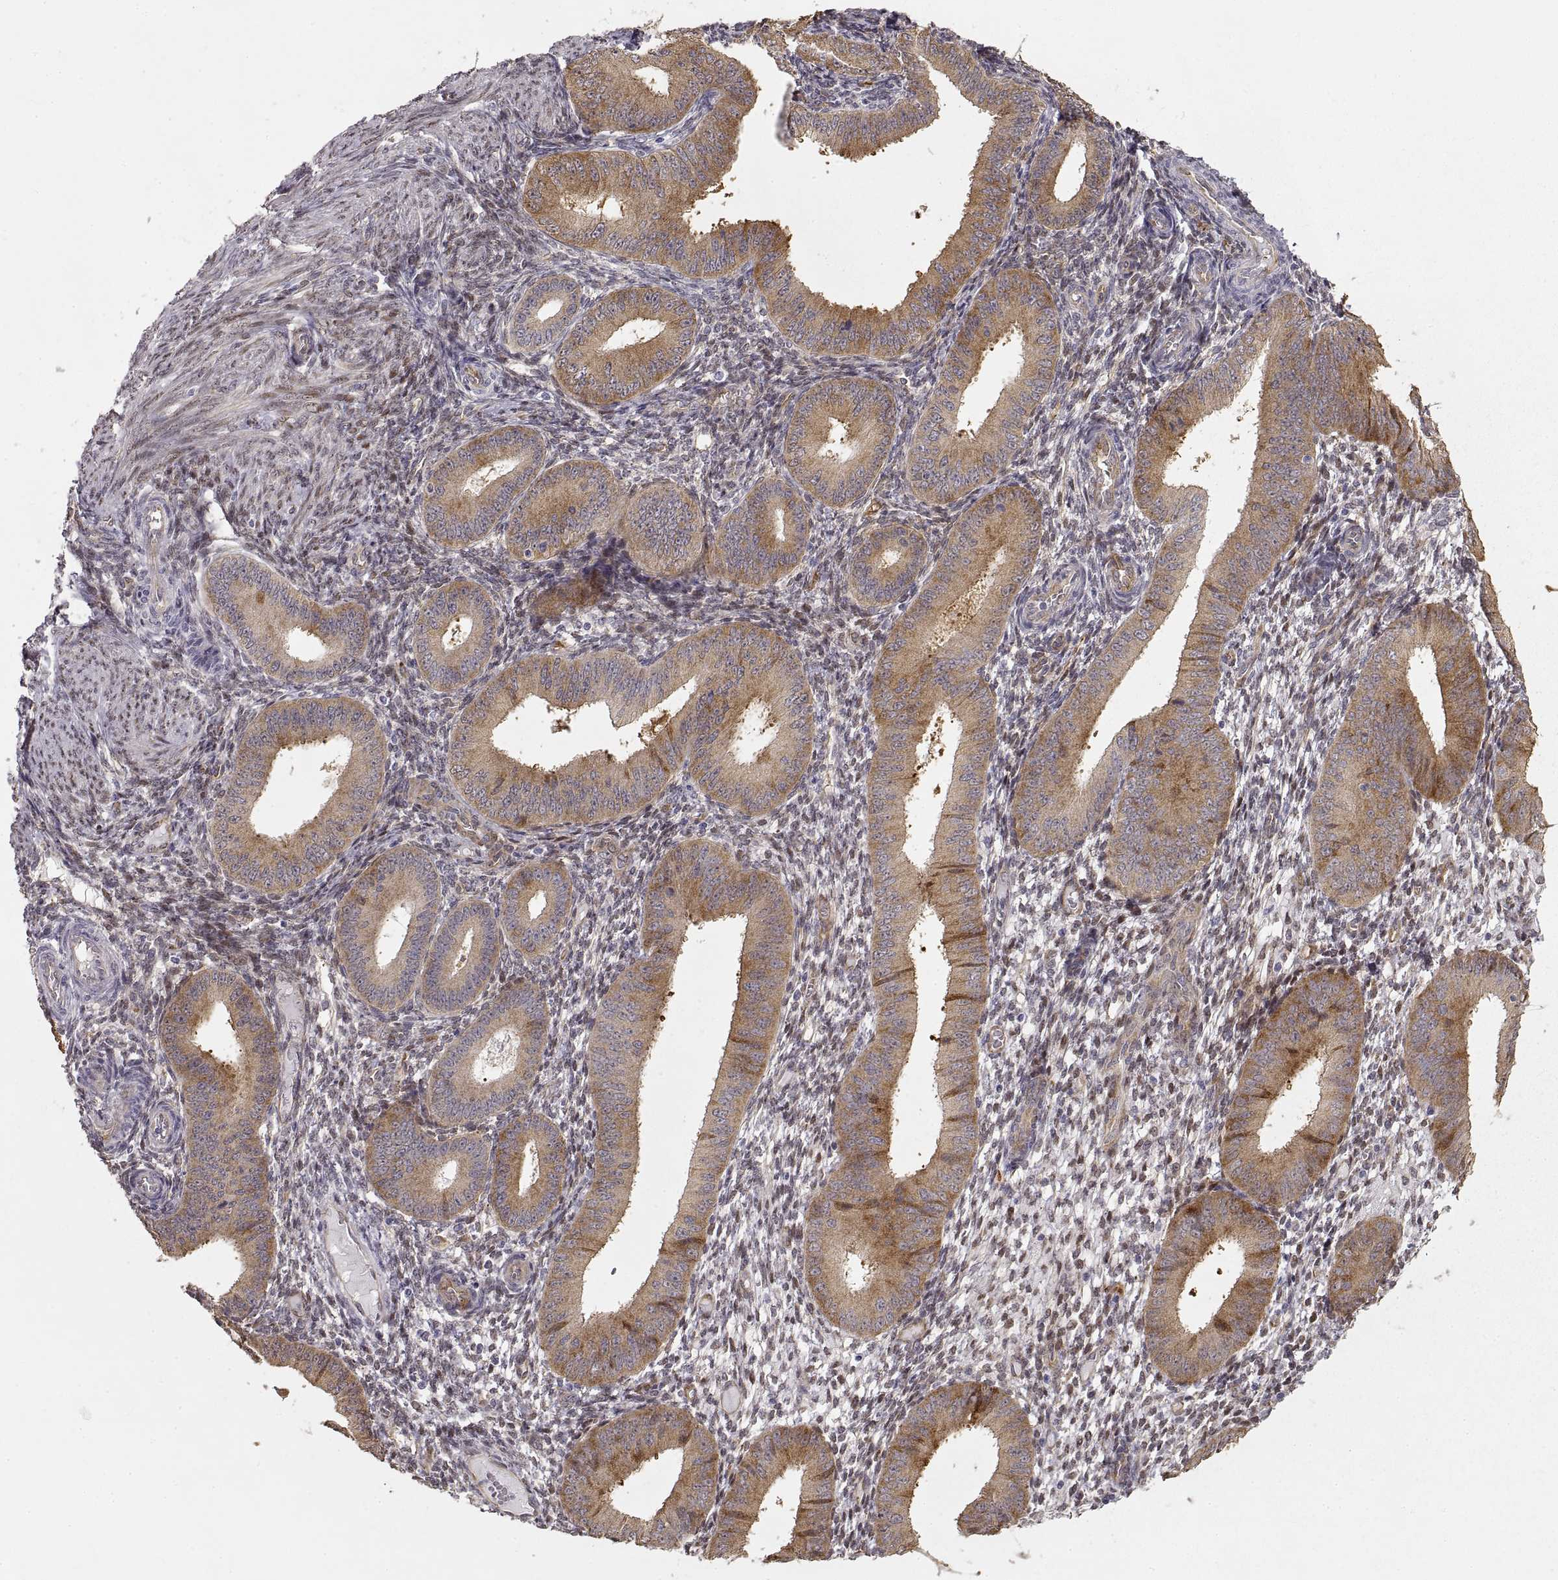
{"staining": {"intensity": "moderate", "quantity": "<25%", "location": "cytoplasmic/membranous"}, "tissue": "endometrium", "cell_type": "Cells in endometrial stroma", "image_type": "normal", "snomed": [{"axis": "morphology", "description": "Normal tissue, NOS"}, {"axis": "topography", "description": "Endometrium"}], "caption": "Protein expression analysis of benign human endometrium reveals moderate cytoplasmic/membranous positivity in about <25% of cells in endometrial stroma.", "gene": "HSP90AB1", "patient": {"sex": "female", "age": 39}}